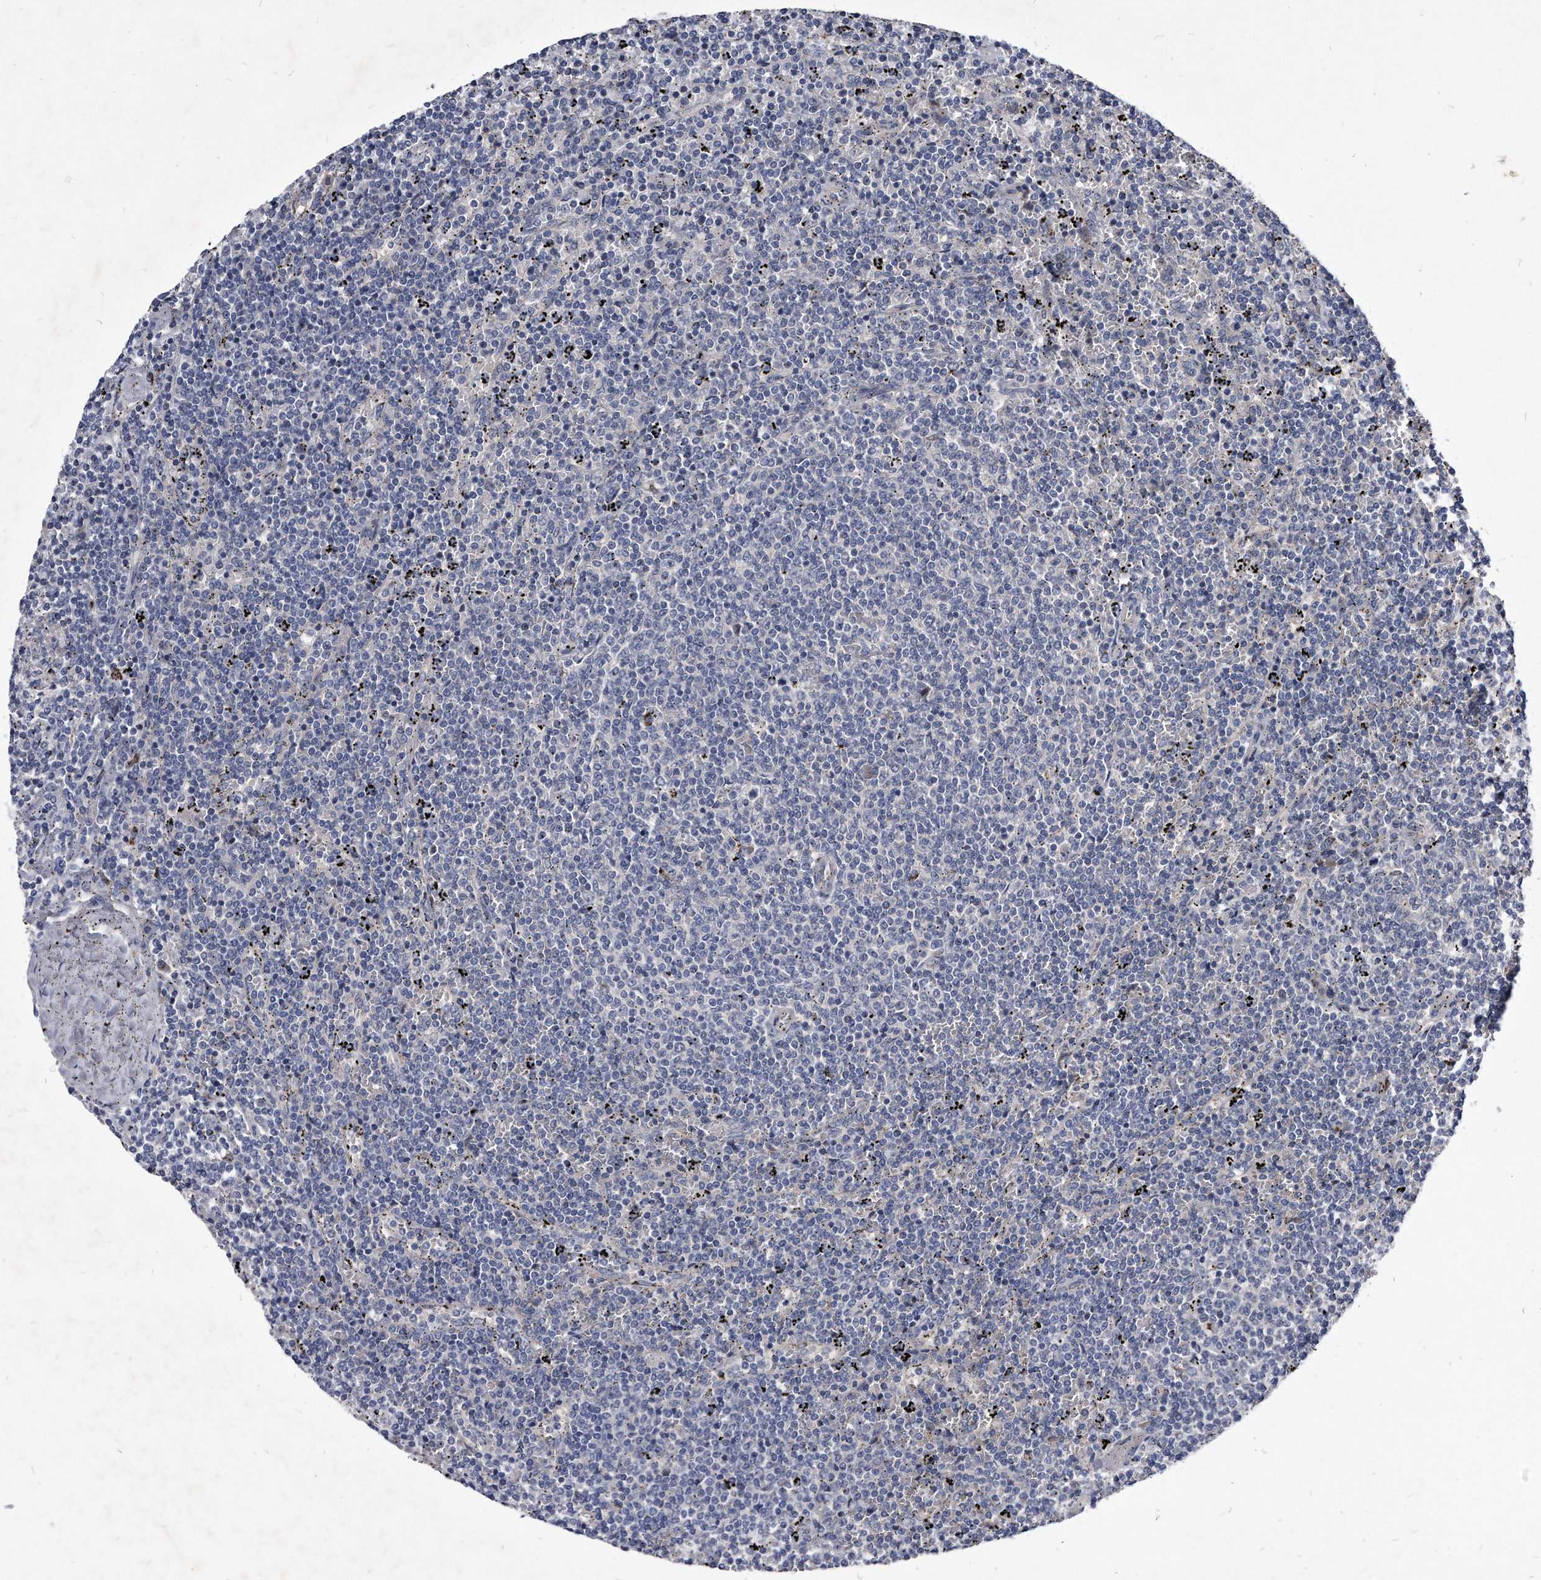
{"staining": {"intensity": "negative", "quantity": "none", "location": "none"}, "tissue": "lymphoma", "cell_type": "Tumor cells", "image_type": "cancer", "snomed": [{"axis": "morphology", "description": "Malignant lymphoma, non-Hodgkin's type, Low grade"}, {"axis": "topography", "description": "Spleen"}], "caption": "Tumor cells are negative for protein expression in human lymphoma.", "gene": "MGAT4A", "patient": {"sex": "female", "age": 50}}